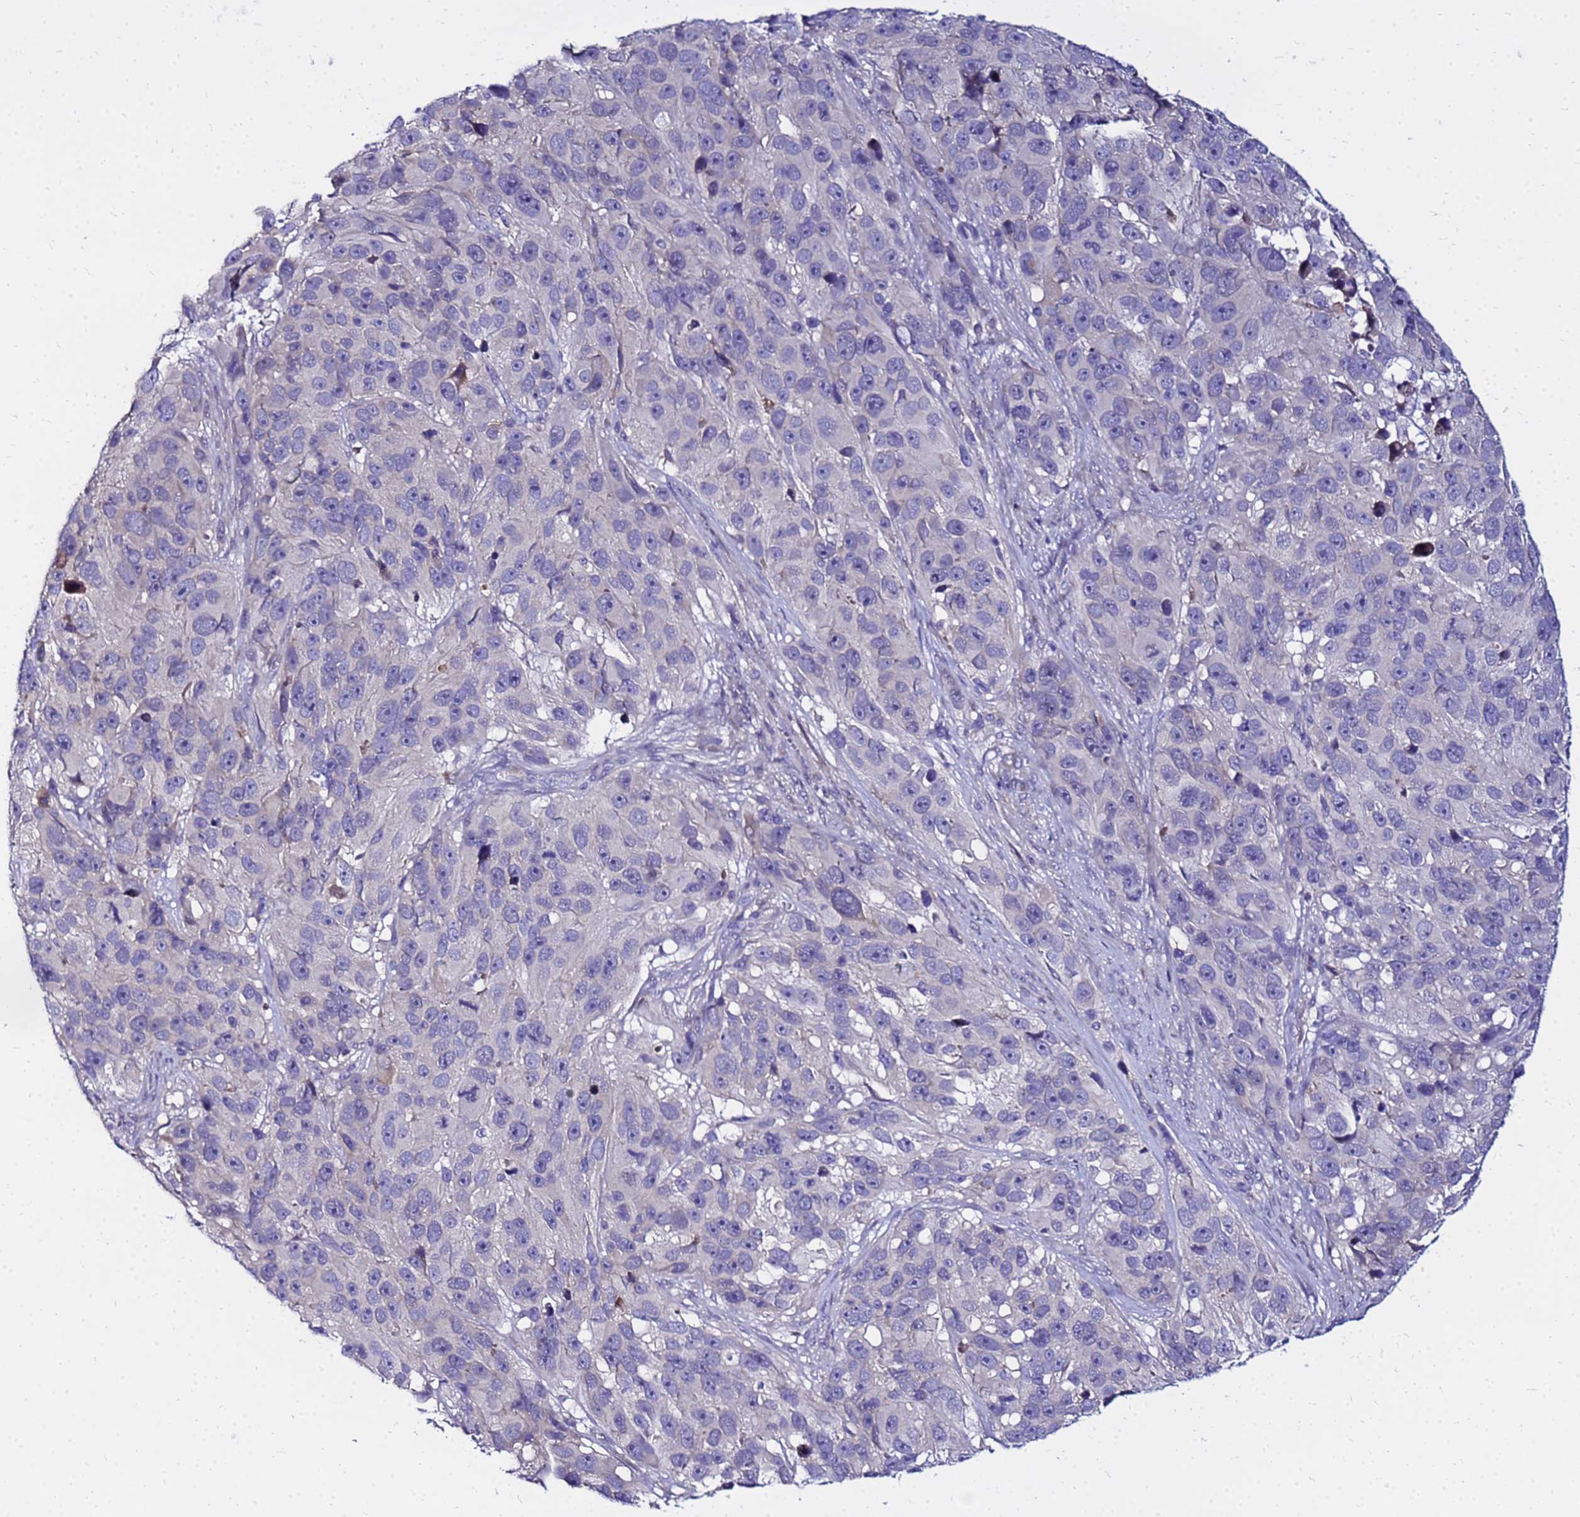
{"staining": {"intensity": "negative", "quantity": "none", "location": "none"}, "tissue": "melanoma", "cell_type": "Tumor cells", "image_type": "cancer", "snomed": [{"axis": "morphology", "description": "Malignant melanoma, NOS"}, {"axis": "topography", "description": "Skin"}], "caption": "This is an immunohistochemistry micrograph of human melanoma. There is no staining in tumor cells.", "gene": "HERC5", "patient": {"sex": "male", "age": 84}}